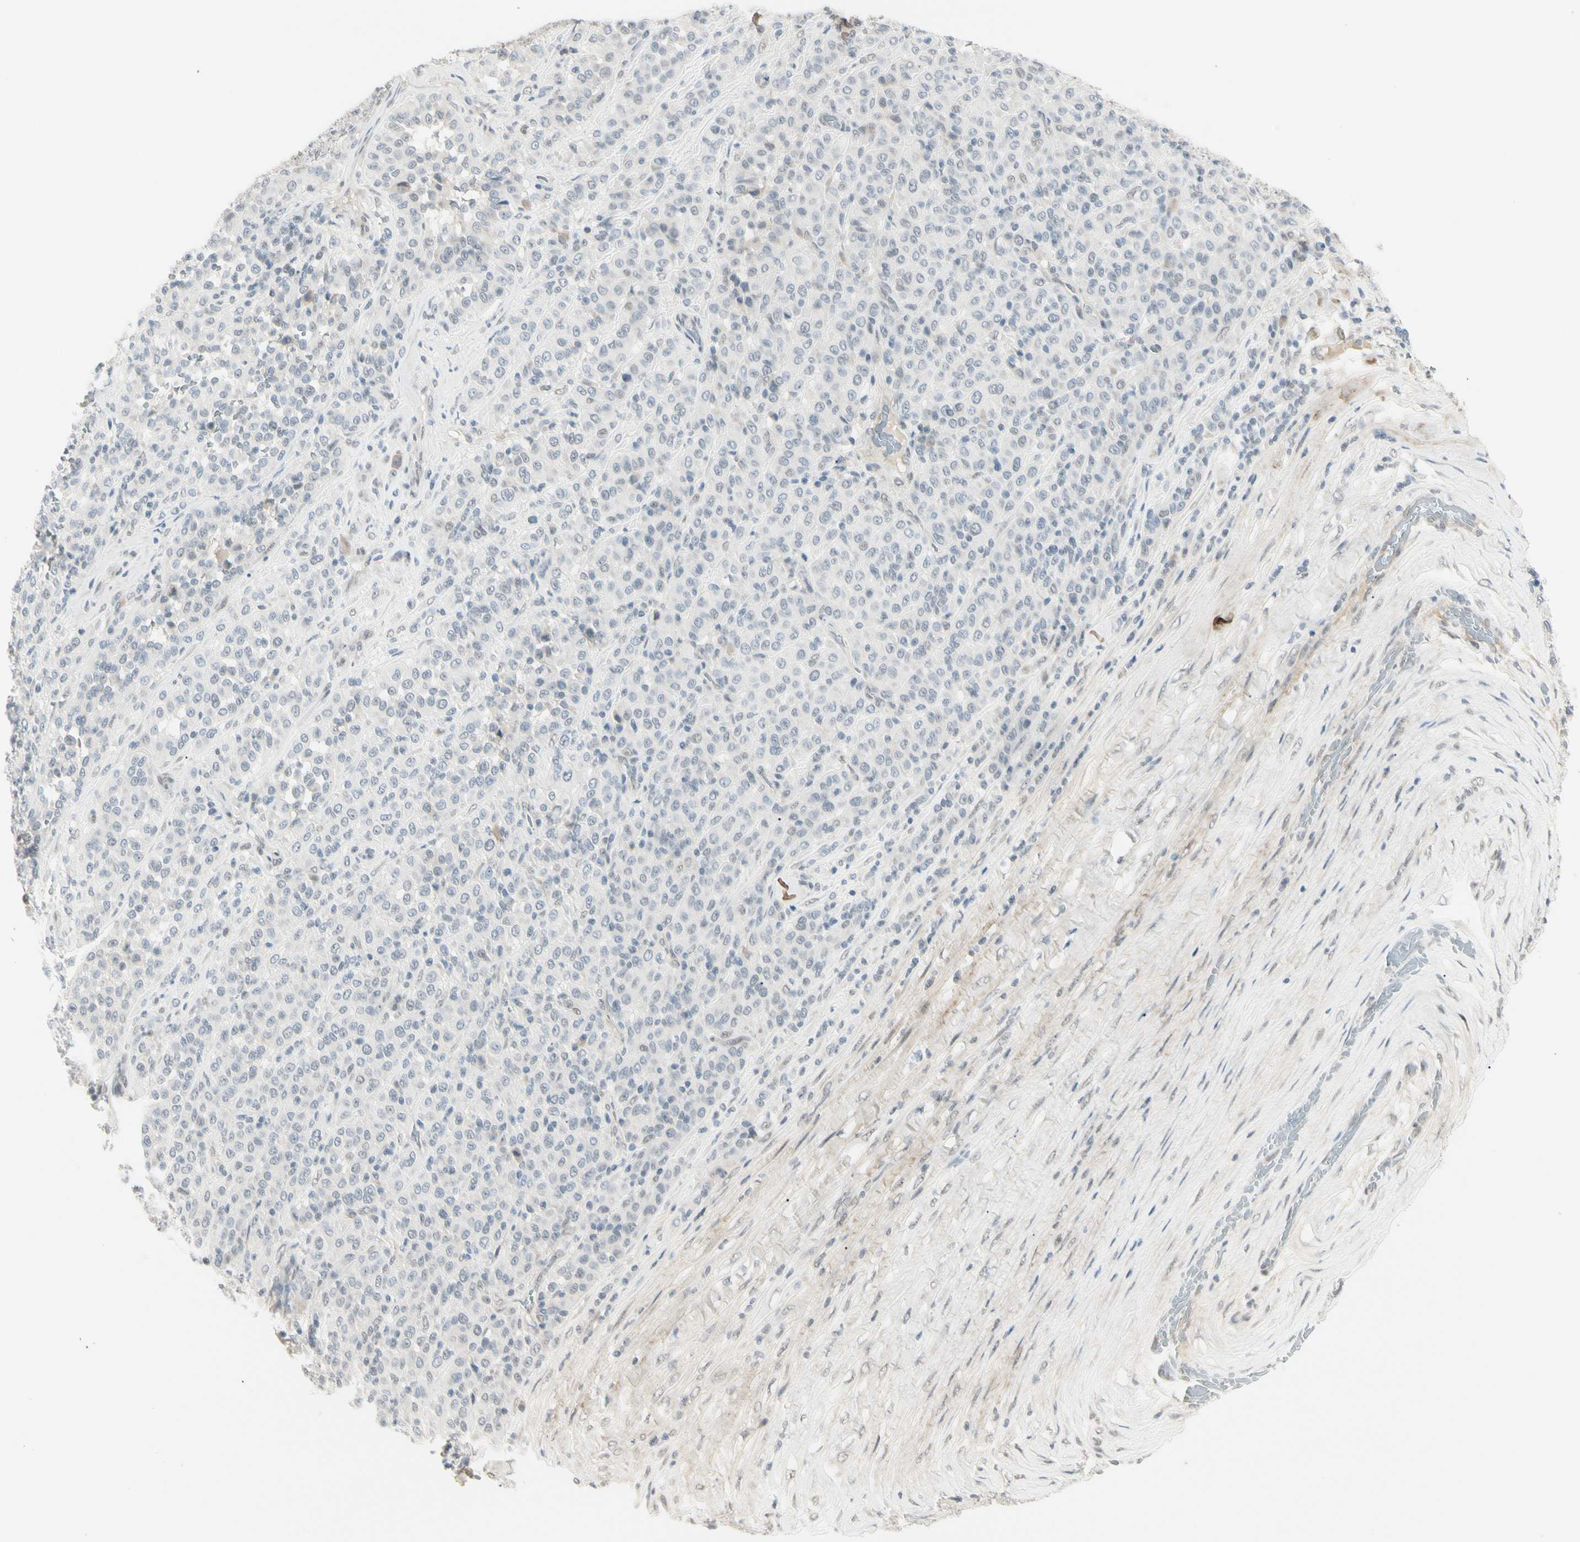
{"staining": {"intensity": "negative", "quantity": "none", "location": "none"}, "tissue": "melanoma", "cell_type": "Tumor cells", "image_type": "cancer", "snomed": [{"axis": "morphology", "description": "Malignant melanoma, Metastatic site"}, {"axis": "topography", "description": "Pancreas"}], "caption": "Immunohistochemical staining of human malignant melanoma (metastatic site) demonstrates no significant expression in tumor cells.", "gene": "ASPN", "patient": {"sex": "female", "age": 30}}